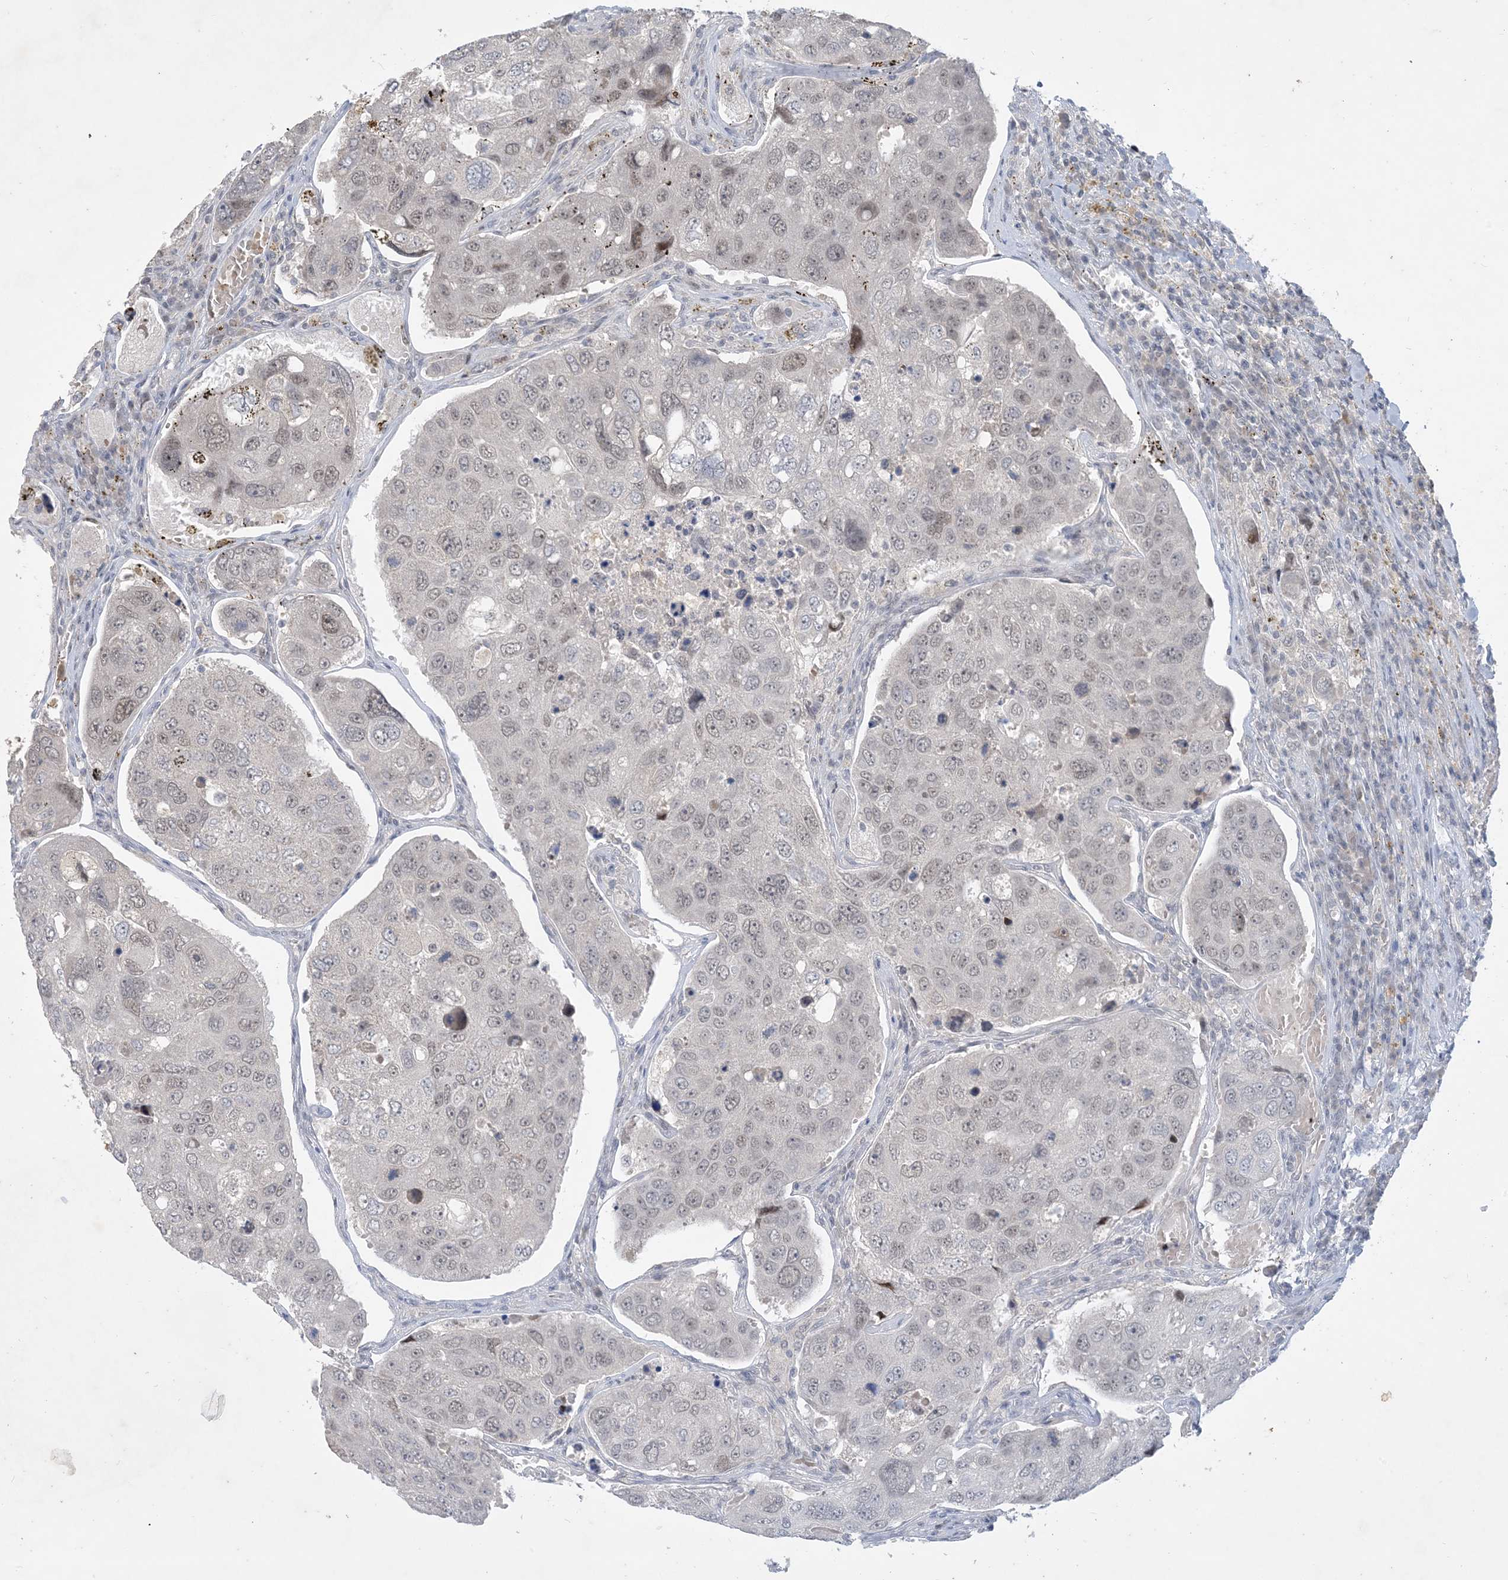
{"staining": {"intensity": "weak", "quantity": "25%-75%", "location": "nuclear"}, "tissue": "urothelial cancer", "cell_type": "Tumor cells", "image_type": "cancer", "snomed": [{"axis": "morphology", "description": "Urothelial carcinoma, High grade"}, {"axis": "topography", "description": "Lymph node"}, {"axis": "topography", "description": "Urinary bladder"}], "caption": "Immunohistochemistry of high-grade urothelial carcinoma demonstrates low levels of weak nuclear expression in about 25%-75% of tumor cells. The staining was performed using DAB to visualize the protein expression in brown, while the nuclei were stained in blue with hematoxylin (Magnification: 20x).", "gene": "ZNF674", "patient": {"sex": "male", "age": 51}}